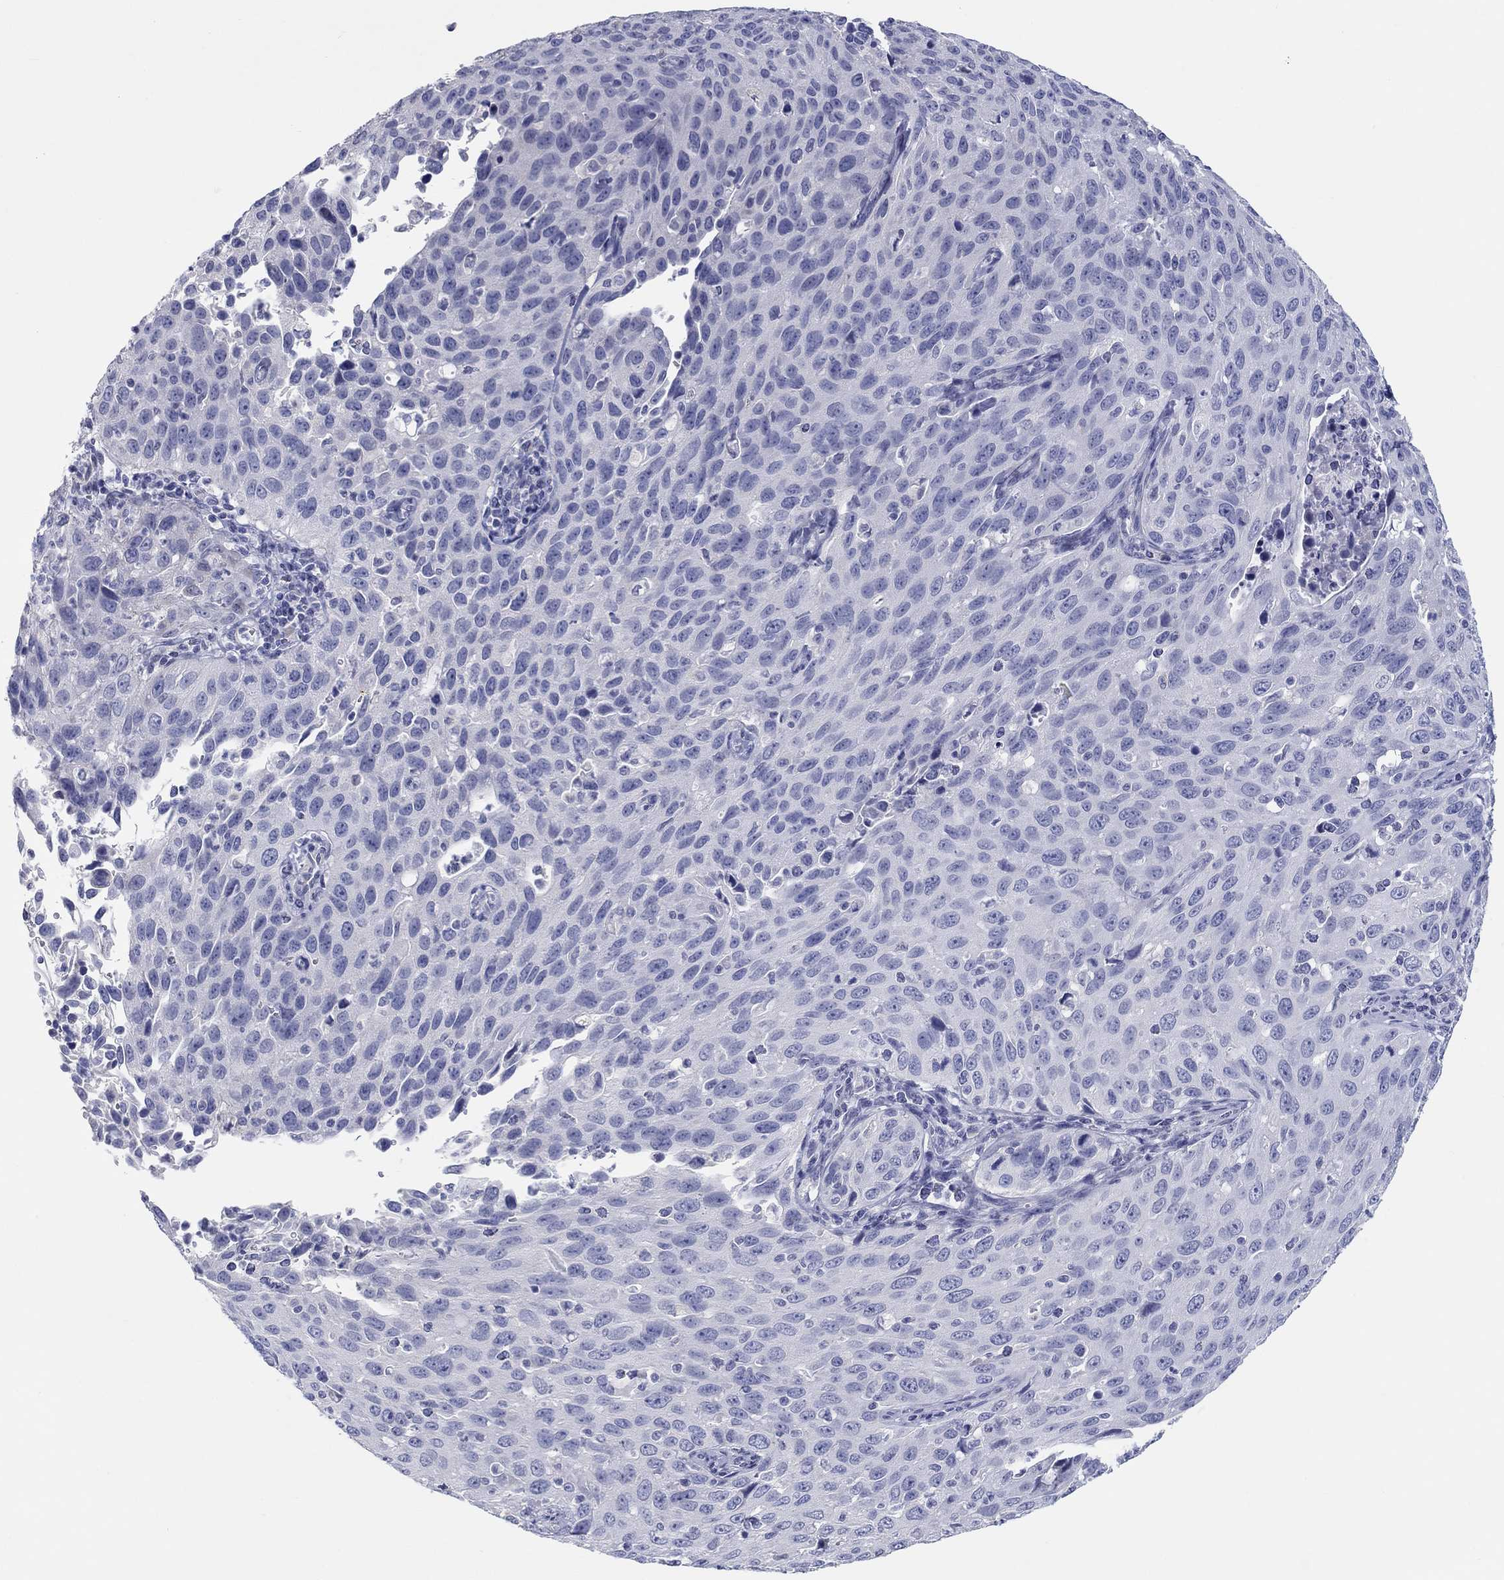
{"staining": {"intensity": "negative", "quantity": "none", "location": "none"}, "tissue": "cervical cancer", "cell_type": "Tumor cells", "image_type": "cancer", "snomed": [{"axis": "morphology", "description": "Squamous cell carcinoma, NOS"}, {"axis": "topography", "description": "Cervix"}], "caption": "A photomicrograph of cervical cancer stained for a protein demonstrates no brown staining in tumor cells. (DAB (3,3'-diaminobenzidine) immunohistochemistry visualized using brightfield microscopy, high magnification).", "gene": "LRRC4C", "patient": {"sex": "female", "age": 26}}